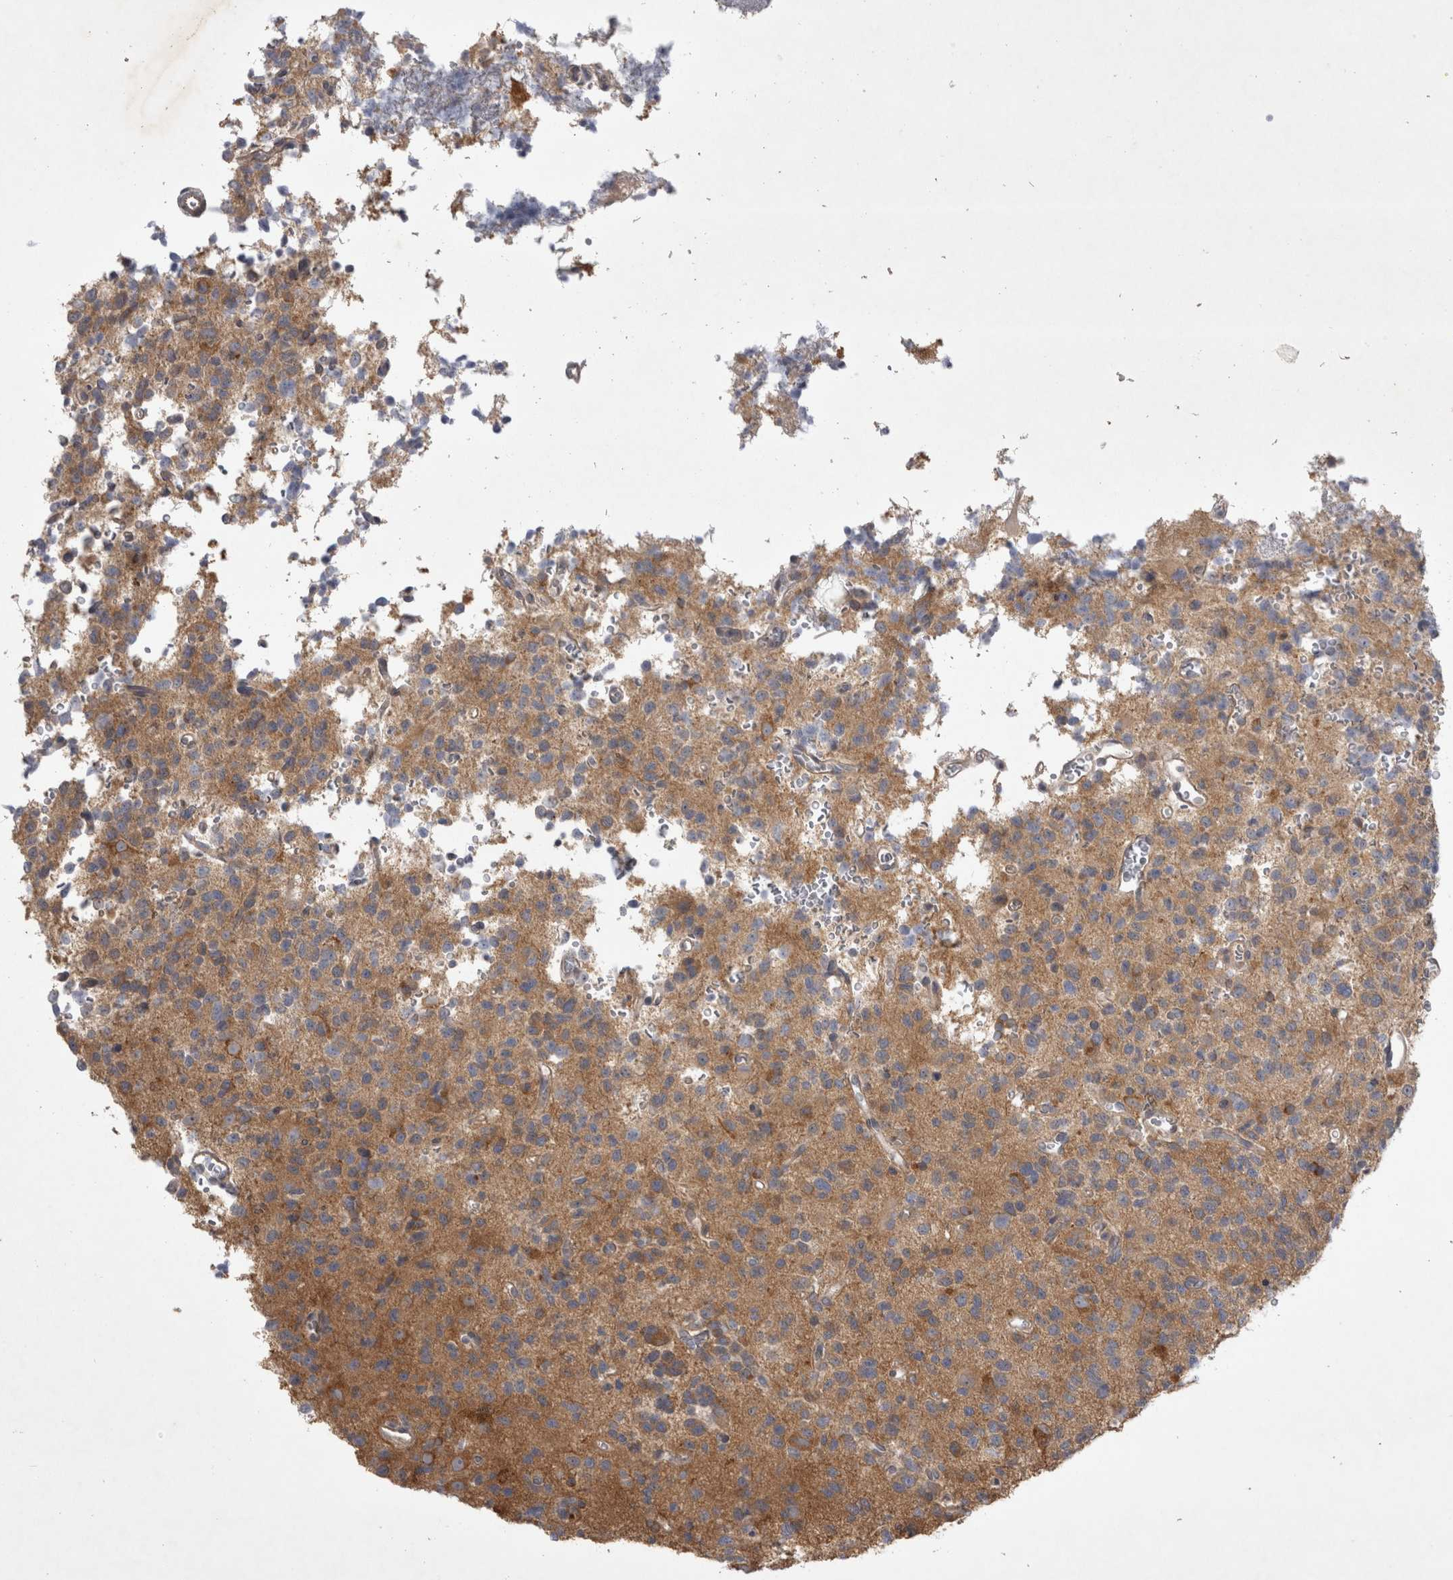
{"staining": {"intensity": "moderate", "quantity": "<25%", "location": "cytoplasmic/membranous"}, "tissue": "glioma", "cell_type": "Tumor cells", "image_type": "cancer", "snomed": [{"axis": "morphology", "description": "Glioma, malignant, High grade"}, {"axis": "topography", "description": "Brain"}], "caption": "This is a photomicrograph of immunohistochemistry (IHC) staining of malignant high-grade glioma, which shows moderate positivity in the cytoplasmic/membranous of tumor cells.", "gene": "SRD5A3", "patient": {"sex": "female", "age": 62}}